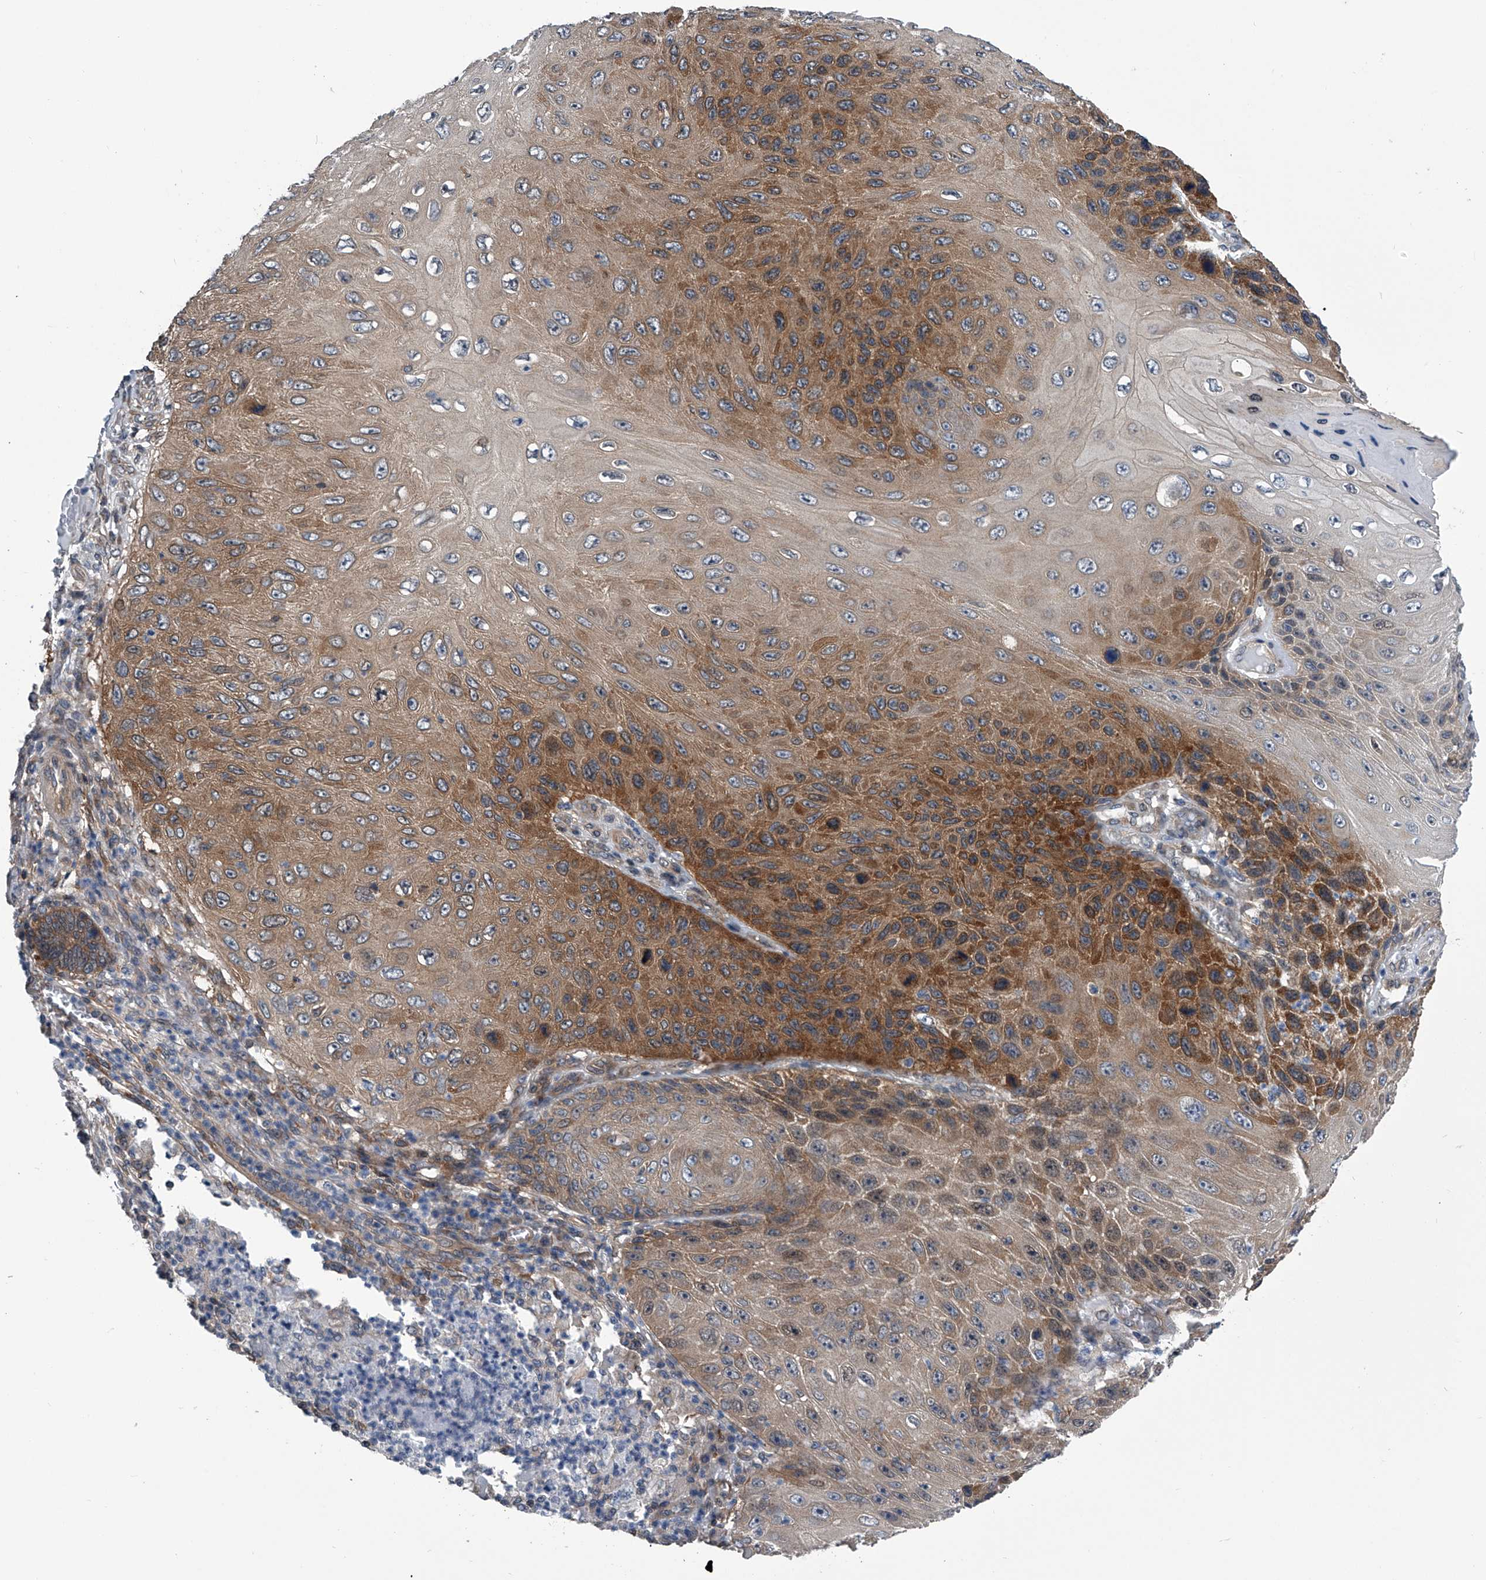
{"staining": {"intensity": "strong", "quantity": "25%-75%", "location": "cytoplasmic/membranous"}, "tissue": "skin cancer", "cell_type": "Tumor cells", "image_type": "cancer", "snomed": [{"axis": "morphology", "description": "Squamous cell carcinoma, NOS"}, {"axis": "topography", "description": "Skin"}], "caption": "There is high levels of strong cytoplasmic/membranous expression in tumor cells of squamous cell carcinoma (skin), as demonstrated by immunohistochemical staining (brown color).", "gene": "PPP2R5D", "patient": {"sex": "female", "age": 88}}